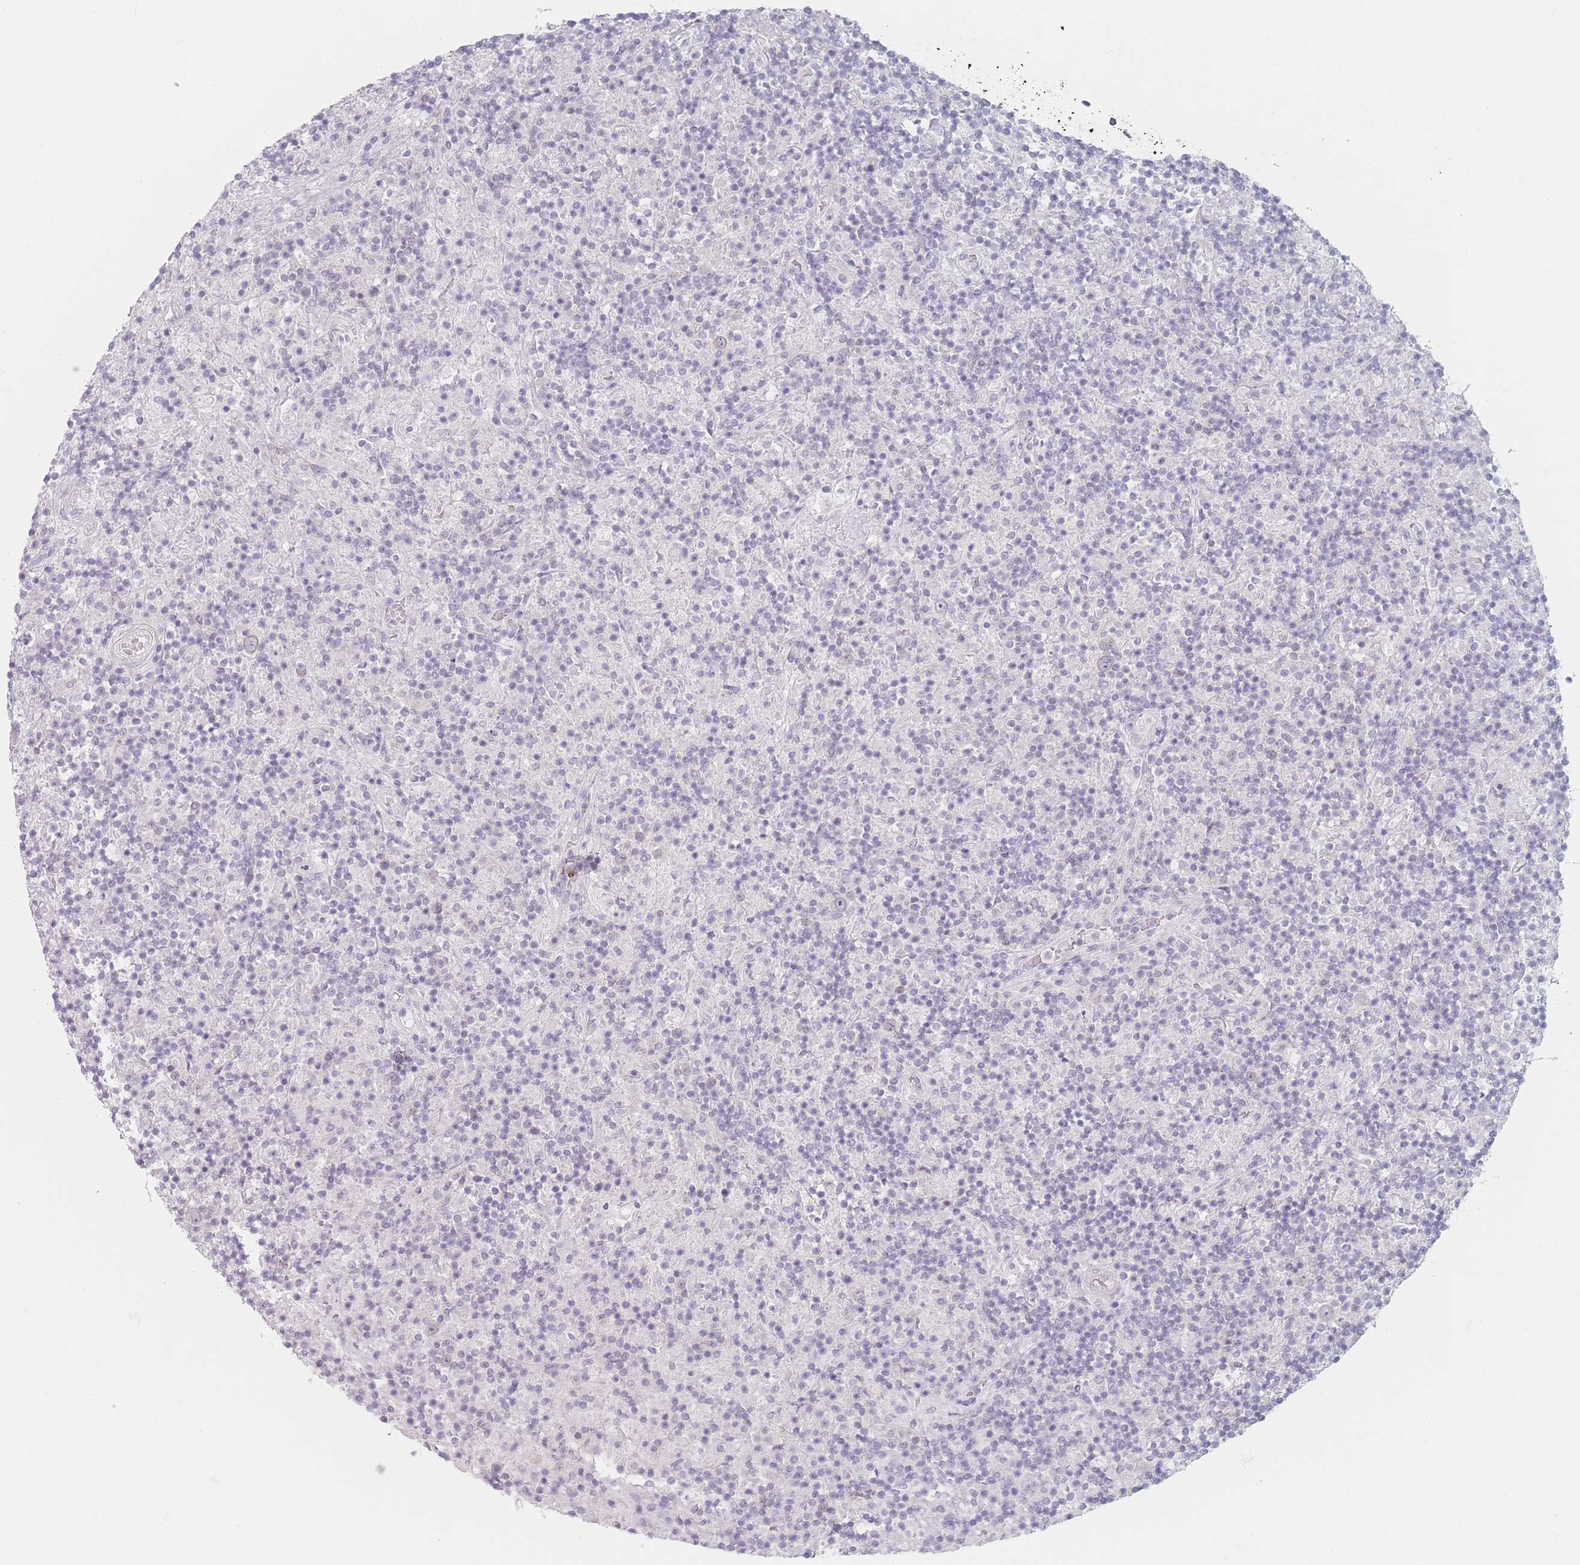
{"staining": {"intensity": "negative", "quantity": "none", "location": "none"}, "tissue": "lymphoma", "cell_type": "Tumor cells", "image_type": "cancer", "snomed": [{"axis": "morphology", "description": "Hodgkin's disease, NOS"}, {"axis": "topography", "description": "Lymph node"}], "caption": "IHC micrograph of neoplastic tissue: human lymphoma stained with DAB displays no significant protein positivity in tumor cells. (IHC, brightfield microscopy, high magnification).", "gene": "RNF4", "patient": {"sex": "male", "age": 70}}